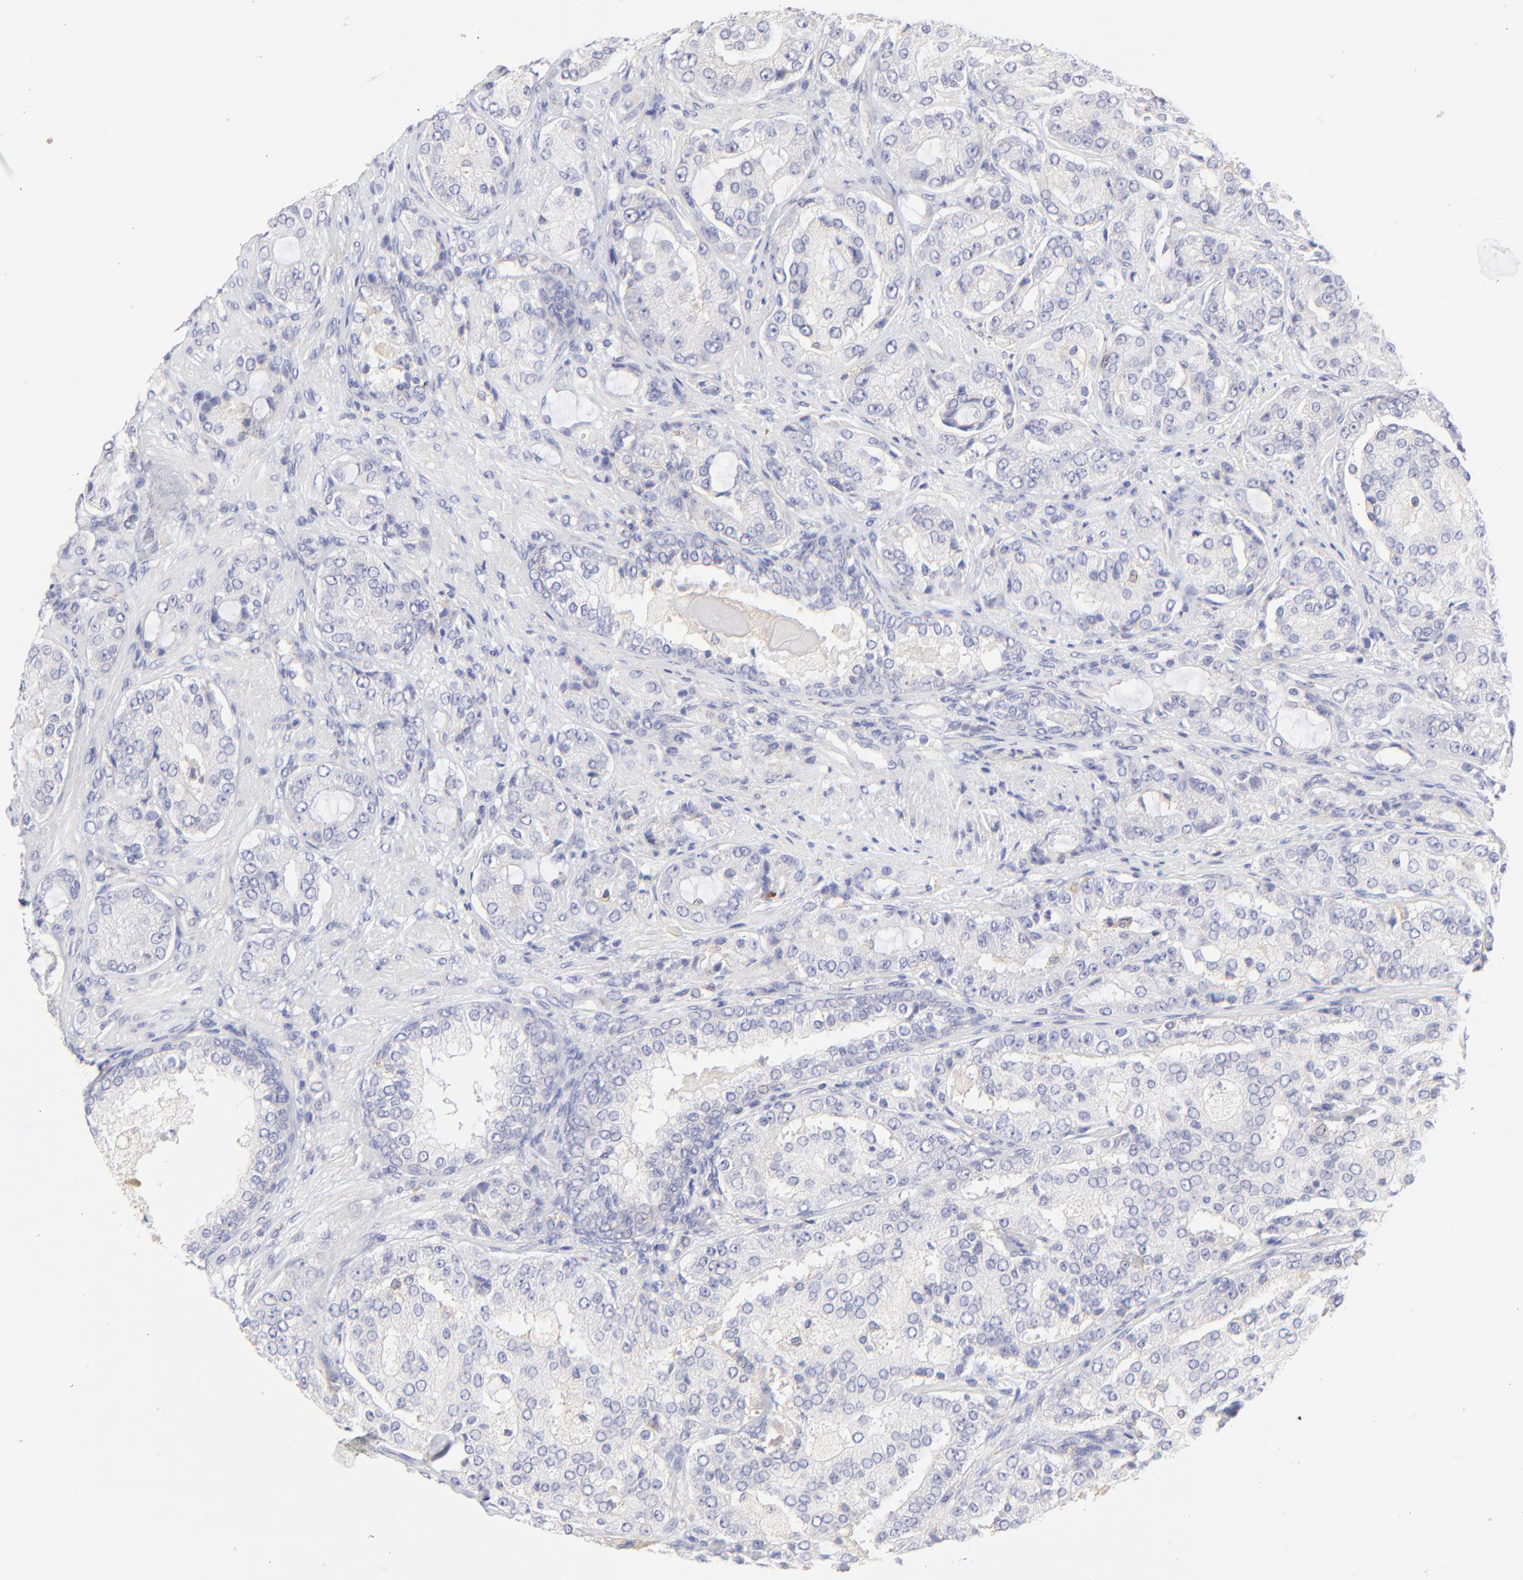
{"staining": {"intensity": "negative", "quantity": "none", "location": "none"}, "tissue": "prostate cancer", "cell_type": "Tumor cells", "image_type": "cancer", "snomed": [{"axis": "morphology", "description": "Adenocarcinoma, High grade"}, {"axis": "topography", "description": "Prostate"}], "caption": "The micrograph displays no significant positivity in tumor cells of prostate cancer (high-grade adenocarcinoma).", "gene": "LHFPL1", "patient": {"sex": "male", "age": 72}}